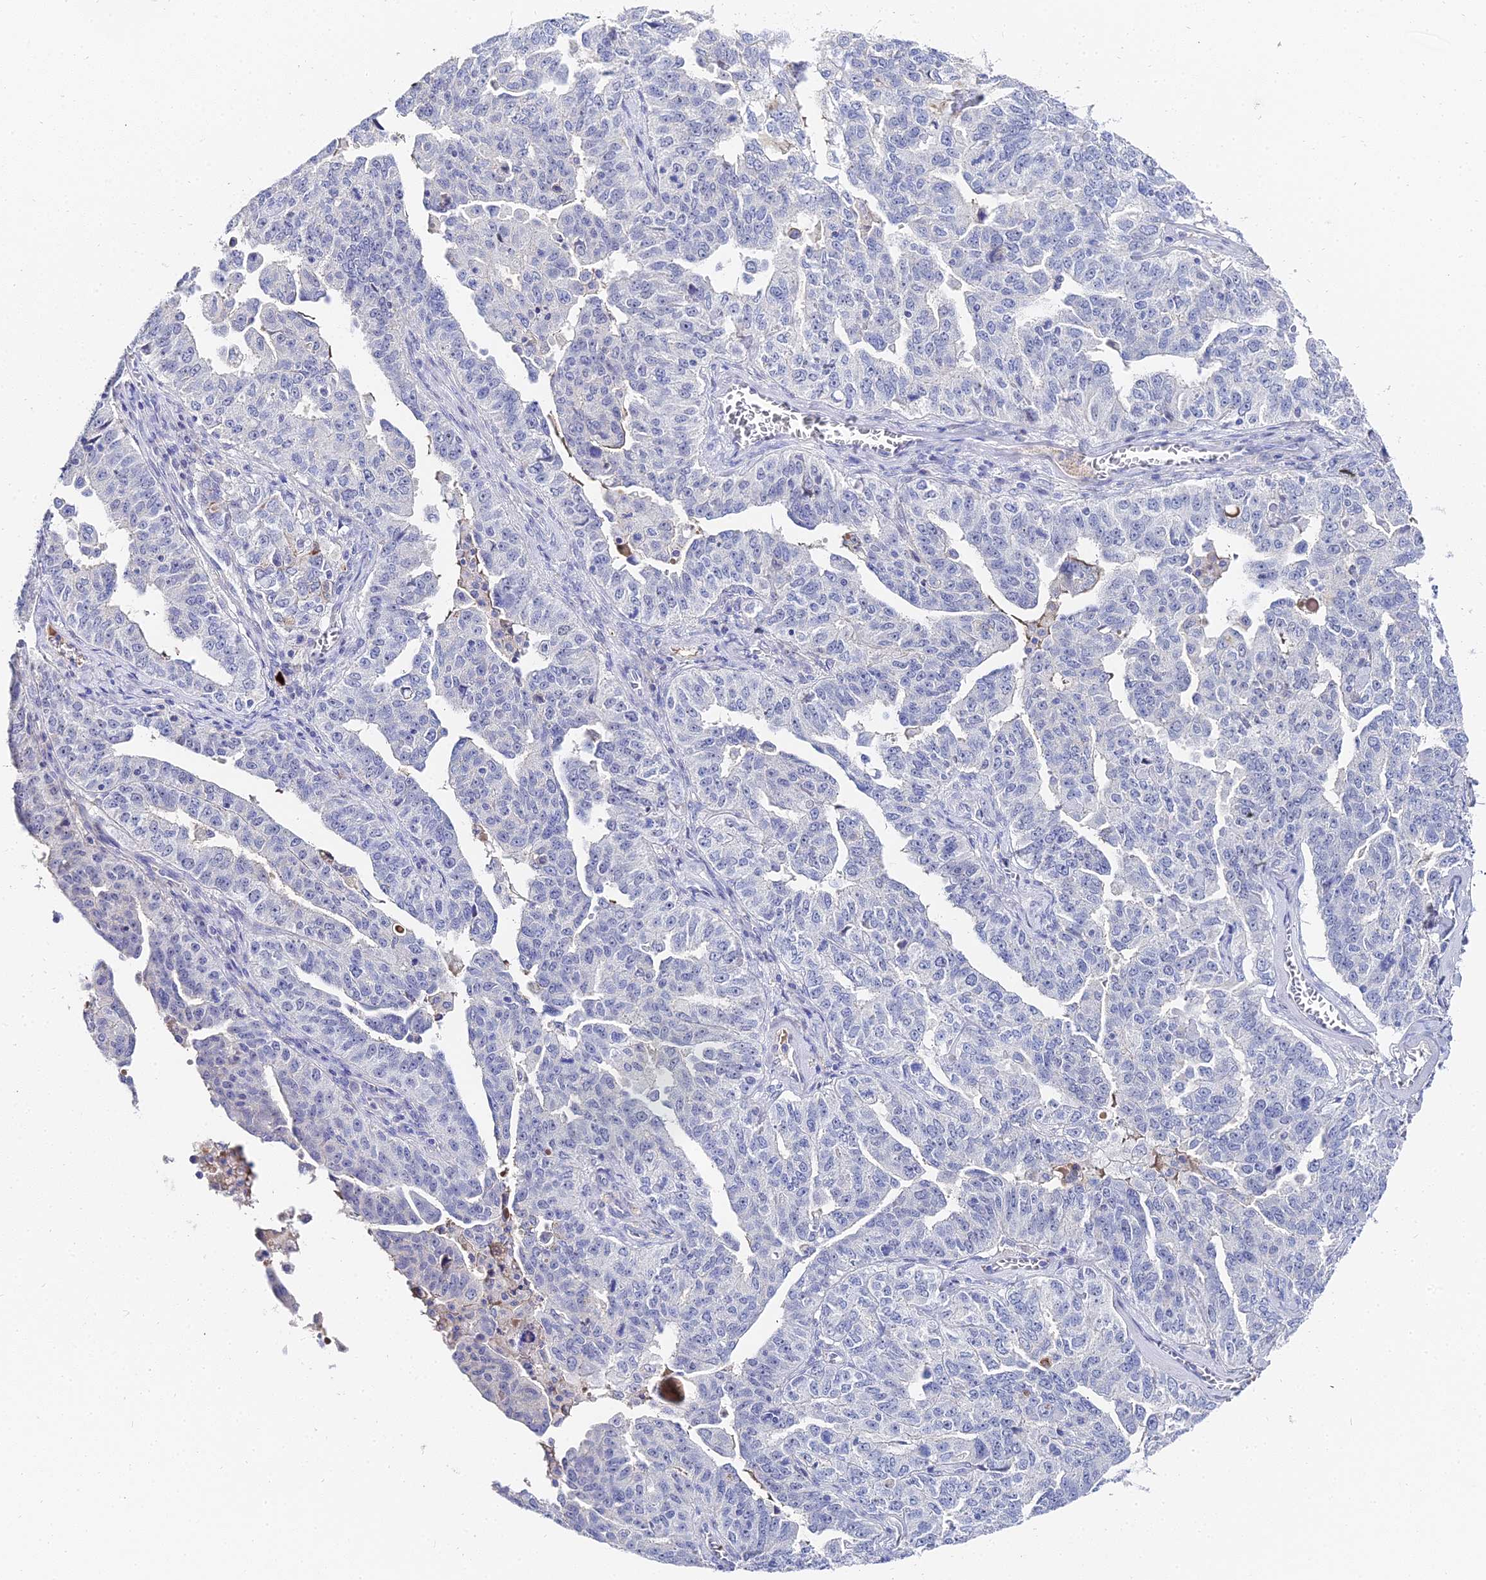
{"staining": {"intensity": "negative", "quantity": "none", "location": "none"}, "tissue": "ovarian cancer", "cell_type": "Tumor cells", "image_type": "cancer", "snomed": [{"axis": "morphology", "description": "Carcinoma, endometroid"}, {"axis": "topography", "description": "Ovary"}], "caption": "DAB (3,3'-diaminobenzidine) immunohistochemical staining of human endometroid carcinoma (ovarian) demonstrates no significant expression in tumor cells.", "gene": "KRT17", "patient": {"sex": "female", "age": 62}}